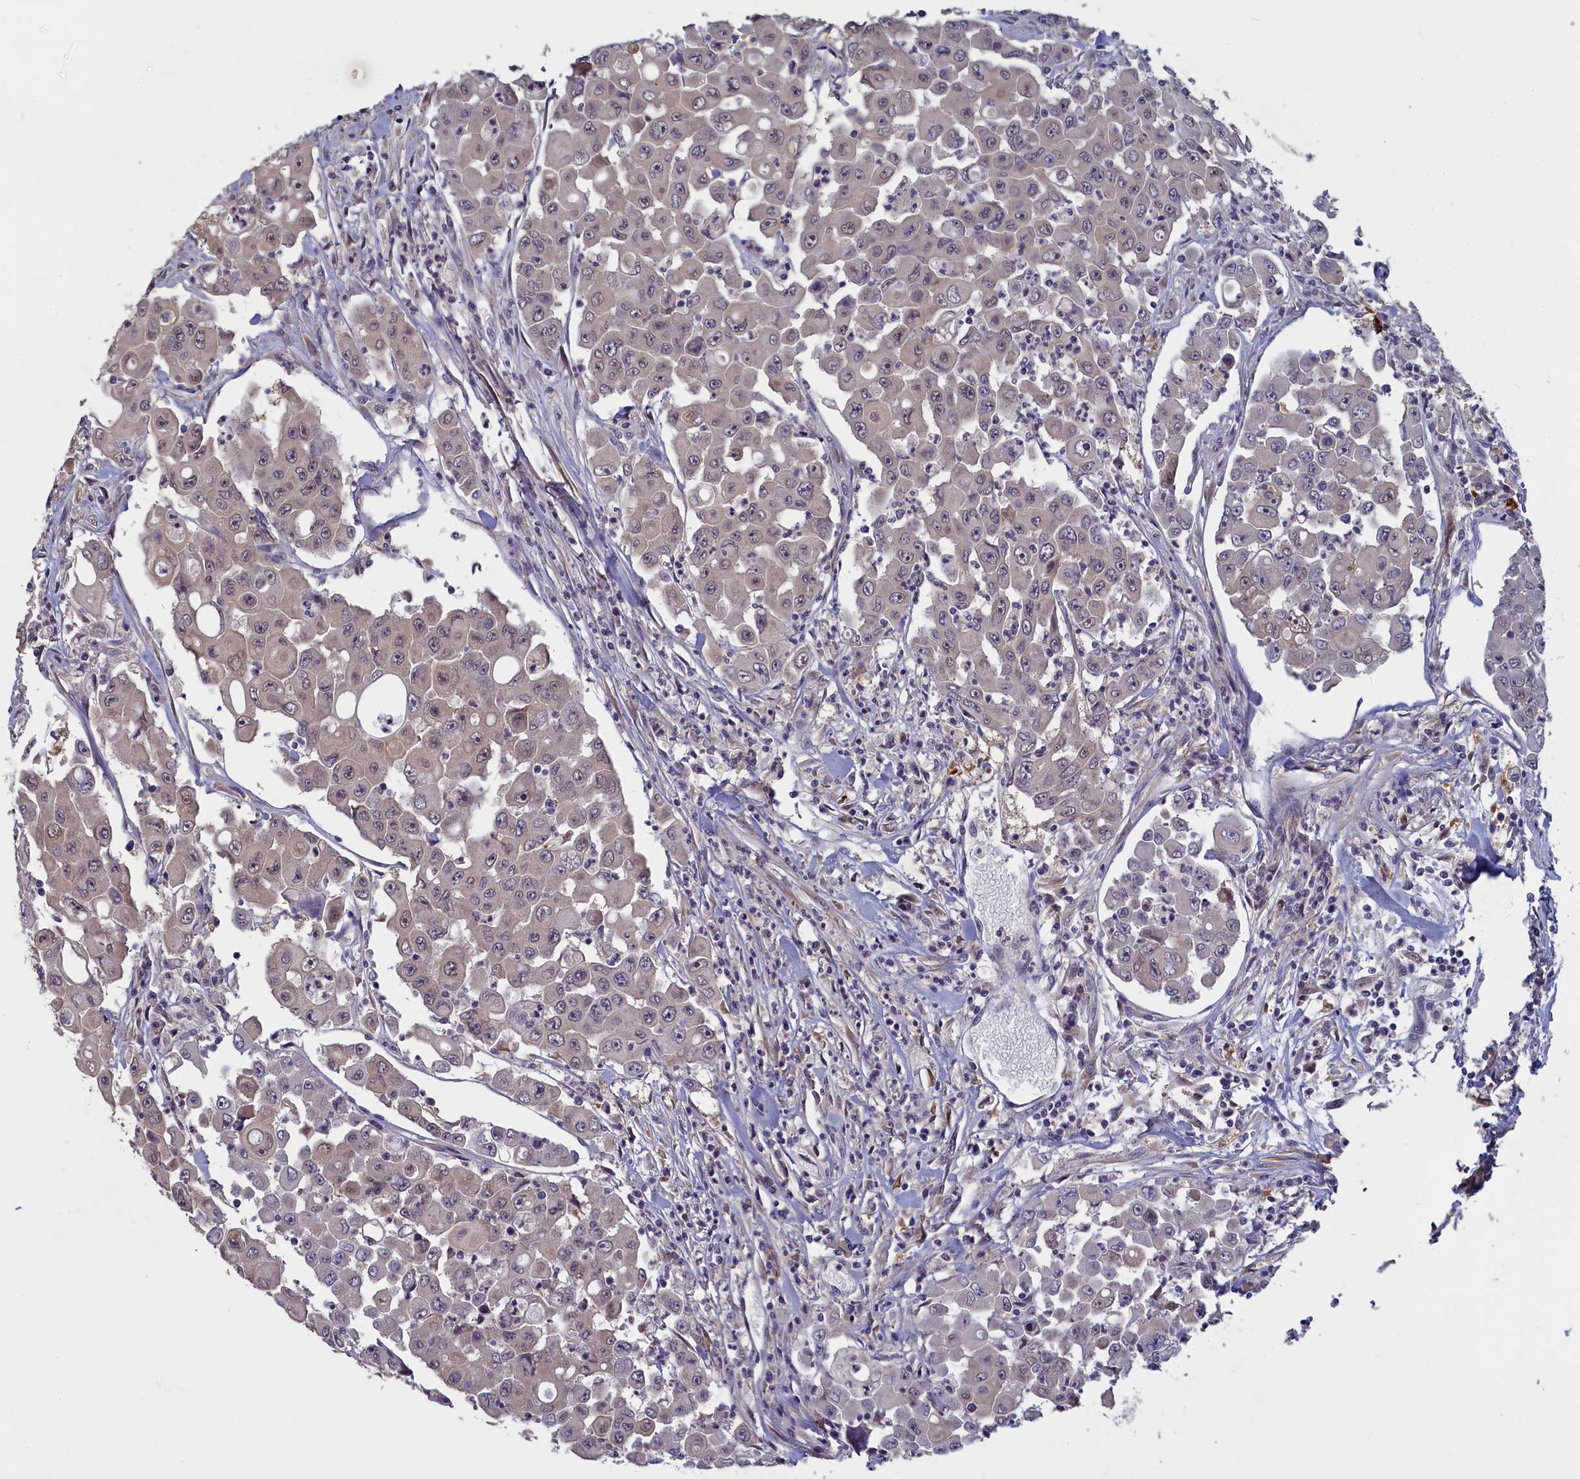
{"staining": {"intensity": "weak", "quantity": "25%-75%", "location": "cytoplasmic/membranous,nuclear"}, "tissue": "colorectal cancer", "cell_type": "Tumor cells", "image_type": "cancer", "snomed": [{"axis": "morphology", "description": "Adenocarcinoma, NOS"}, {"axis": "topography", "description": "Colon"}], "caption": "This image reveals IHC staining of colorectal cancer (adenocarcinoma), with low weak cytoplasmic/membranous and nuclear expression in approximately 25%-75% of tumor cells.", "gene": "UCHL3", "patient": {"sex": "male", "age": 51}}